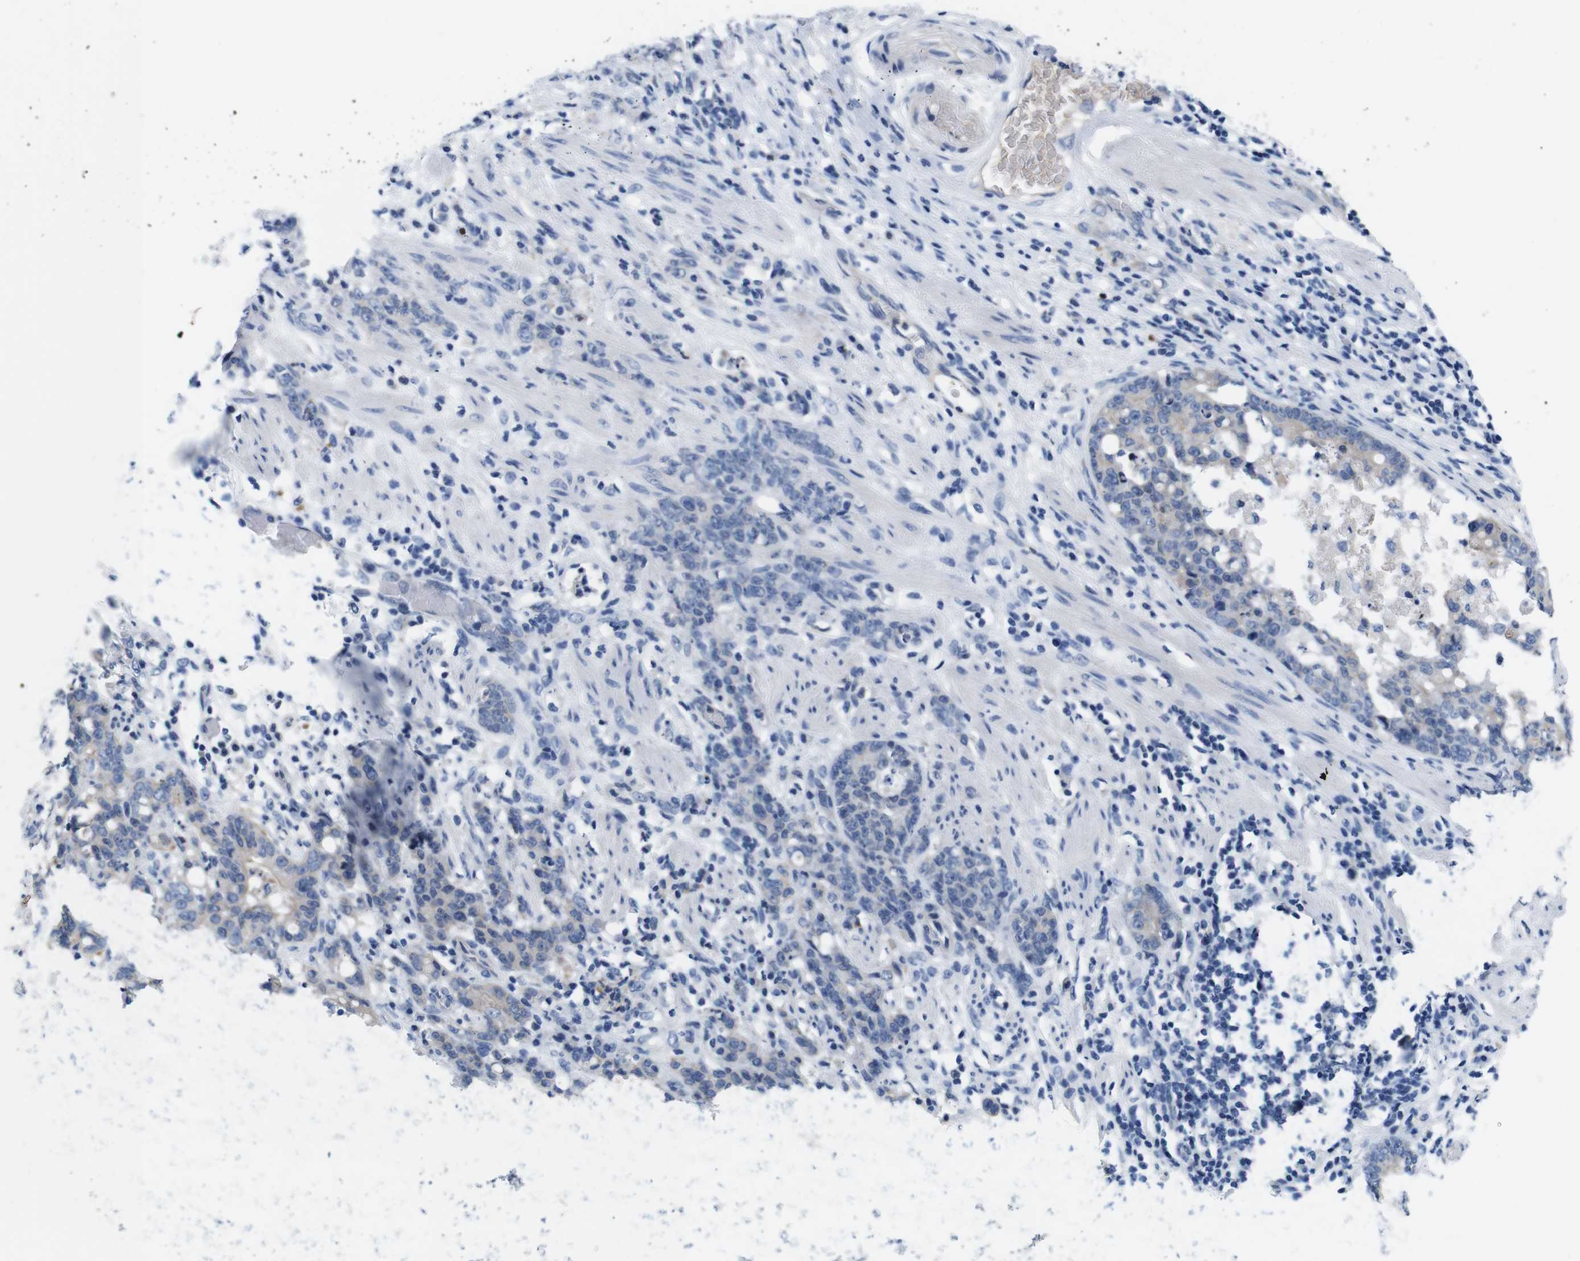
{"staining": {"intensity": "weak", "quantity": "<25%", "location": "cytoplasmic/membranous"}, "tissue": "stomach cancer", "cell_type": "Tumor cells", "image_type": "cancer", "snomed": [{"axis": "morphology", "description": "Adenocarcinoma, NOS"}, {"axis": "topography", "description": "Stomach, lower"}], "caption": "High magnification brightfield microscopy of stomach adenocarcinoma stained with DAB (3,3'-diaminobenzidine) (brown) and counterstained with hematoxylin (blue): tumor cells show no significant expression.", "gene": "C1RL", "patient": {"sex": "male", "age": 88}}